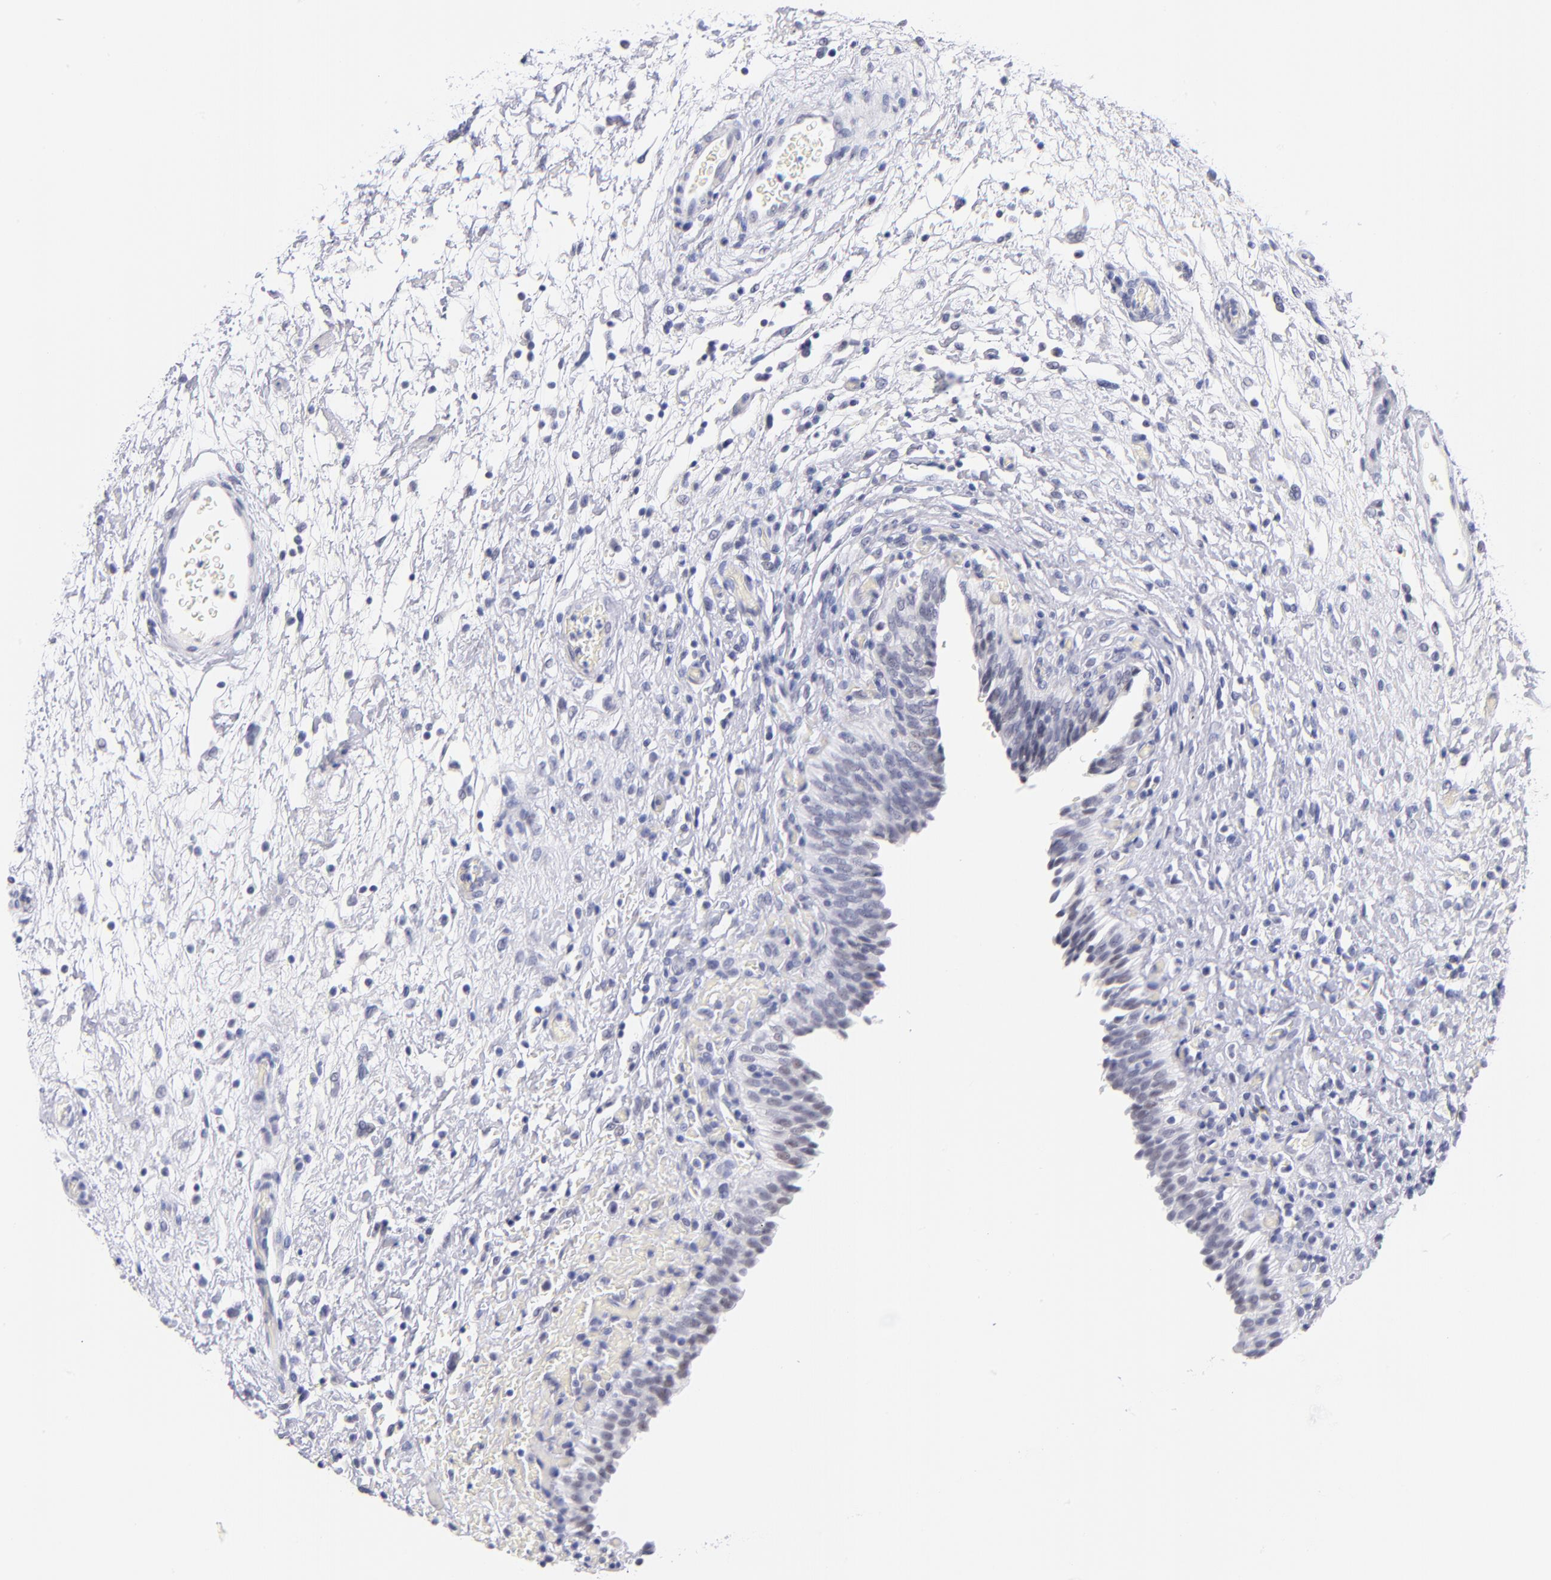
{"staining": {"intensity": "weak", "quantity": "<25%", "location": "nuclear"}, "tissue": "urinary bladder", "cell_type": "Urothelial cells", "image_type": "normal", "snomed": [{"axis": "morphology", "description": "Normal tissue, NOS"}, {"axis": "topography", "description": "Urinary bladder"}], "caption": "Immunohistochemistry micrograph of benign urinary bladder: human urinary bladder stained with DAB (3,3'-diaminobenzidine) displays no significant protein staining in urothelial cells.", "gene": "SNRPB", "patient": {"sex": "male", "age": 51}}